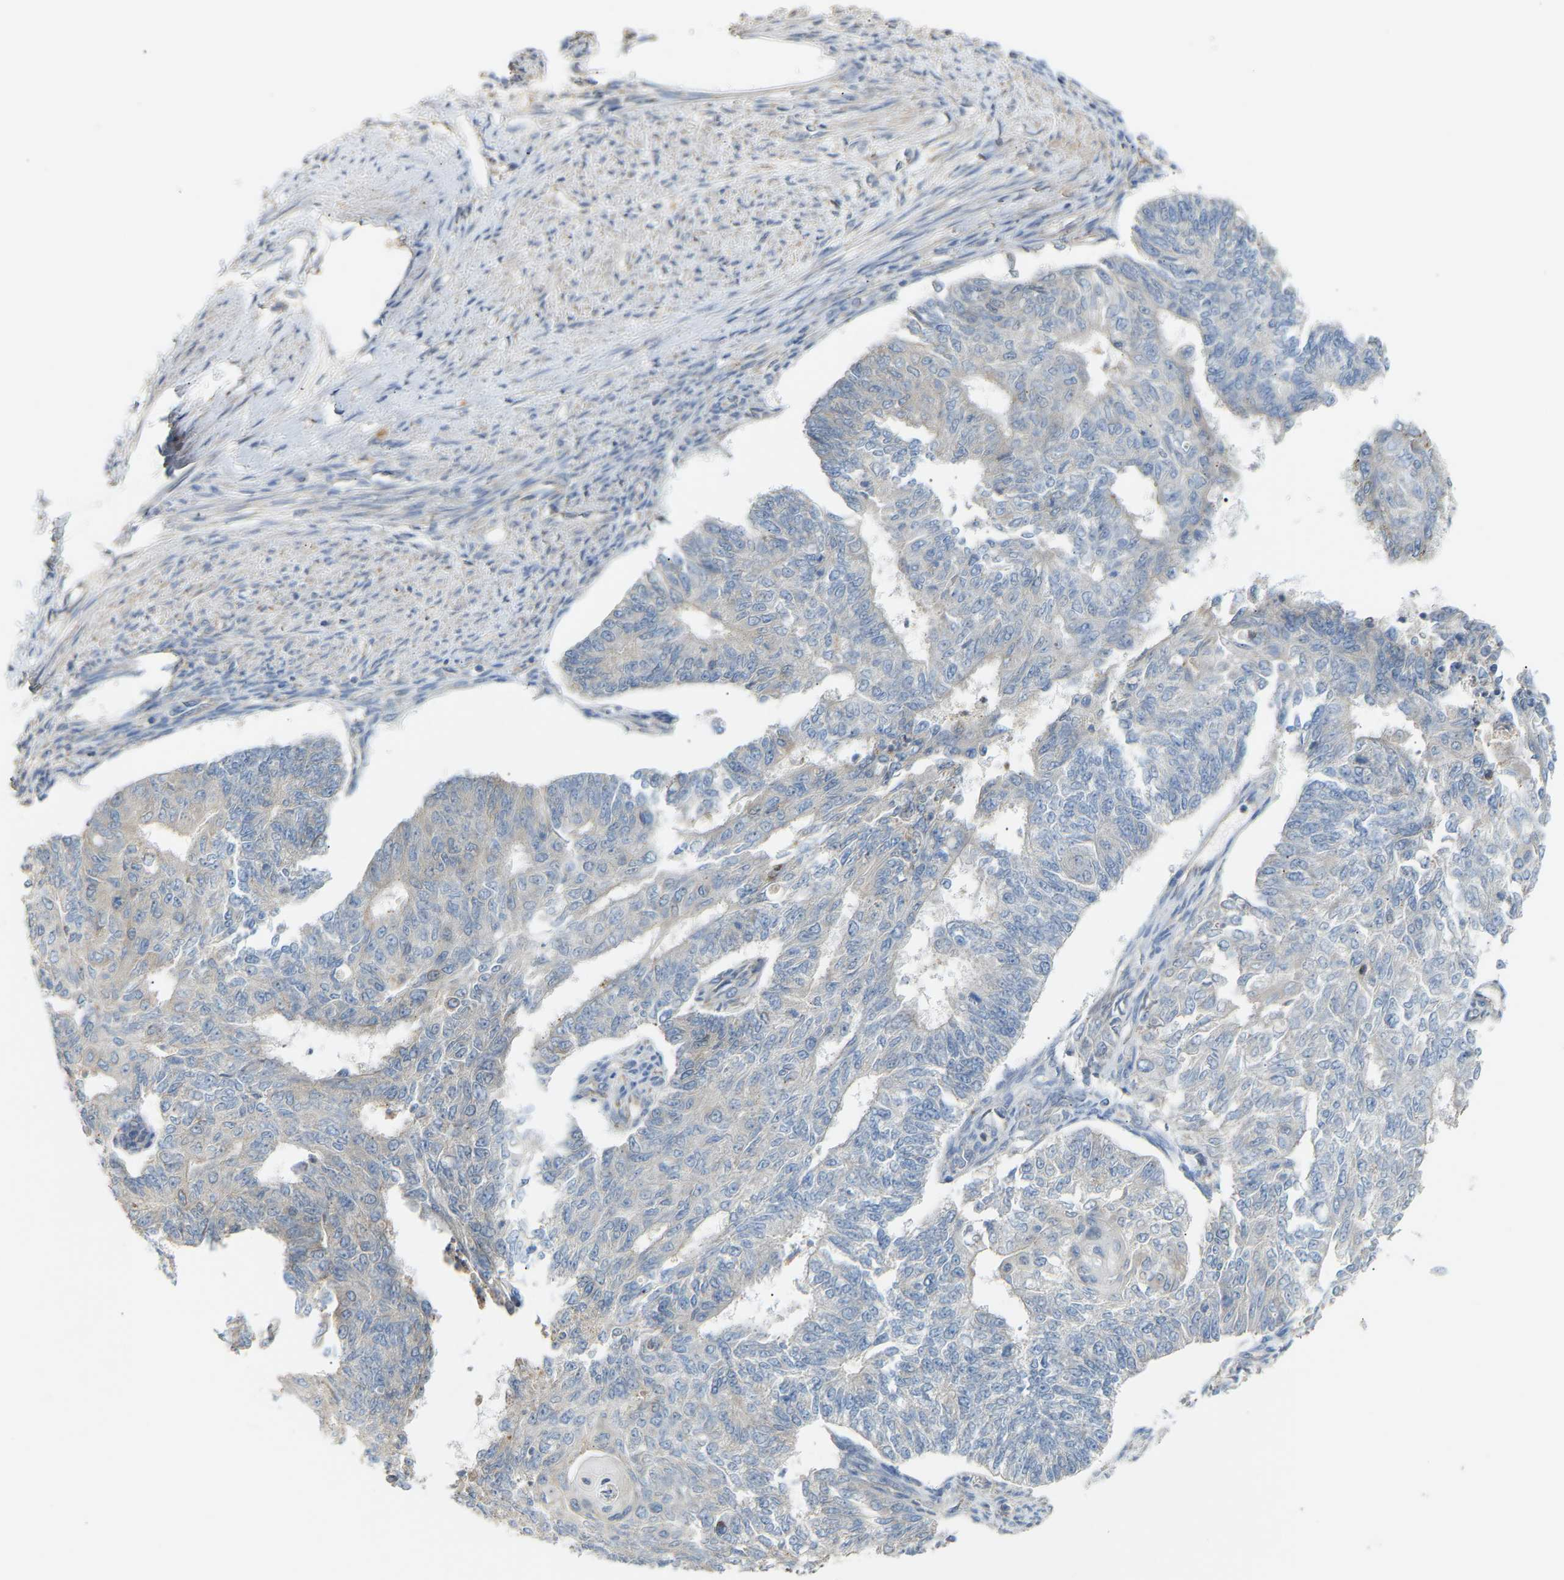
{"staining": {"intensity": "negative", "quantity": "none", "location": "none"}, "tissue": "endometrial cancer", "cell_type": "Tumor cells", "image_type": "cancer", "snomed": [{"axis": "morphology", "description": "Adenocarcinoma, NOS"}, {"axis": "topography", "description": "Endometrium"}], "caption": "High magnification brightfield microscopy of endometrial cancer (adenocarcinoma) stained with DAB (brown) and counterstained with hematoxylin (blue): tumor cells show no significant positivity. (DAB immunohistochemistry, high magnification).", "gene": "PTPN4", "patient": {"sex": "female", "age": 32}}